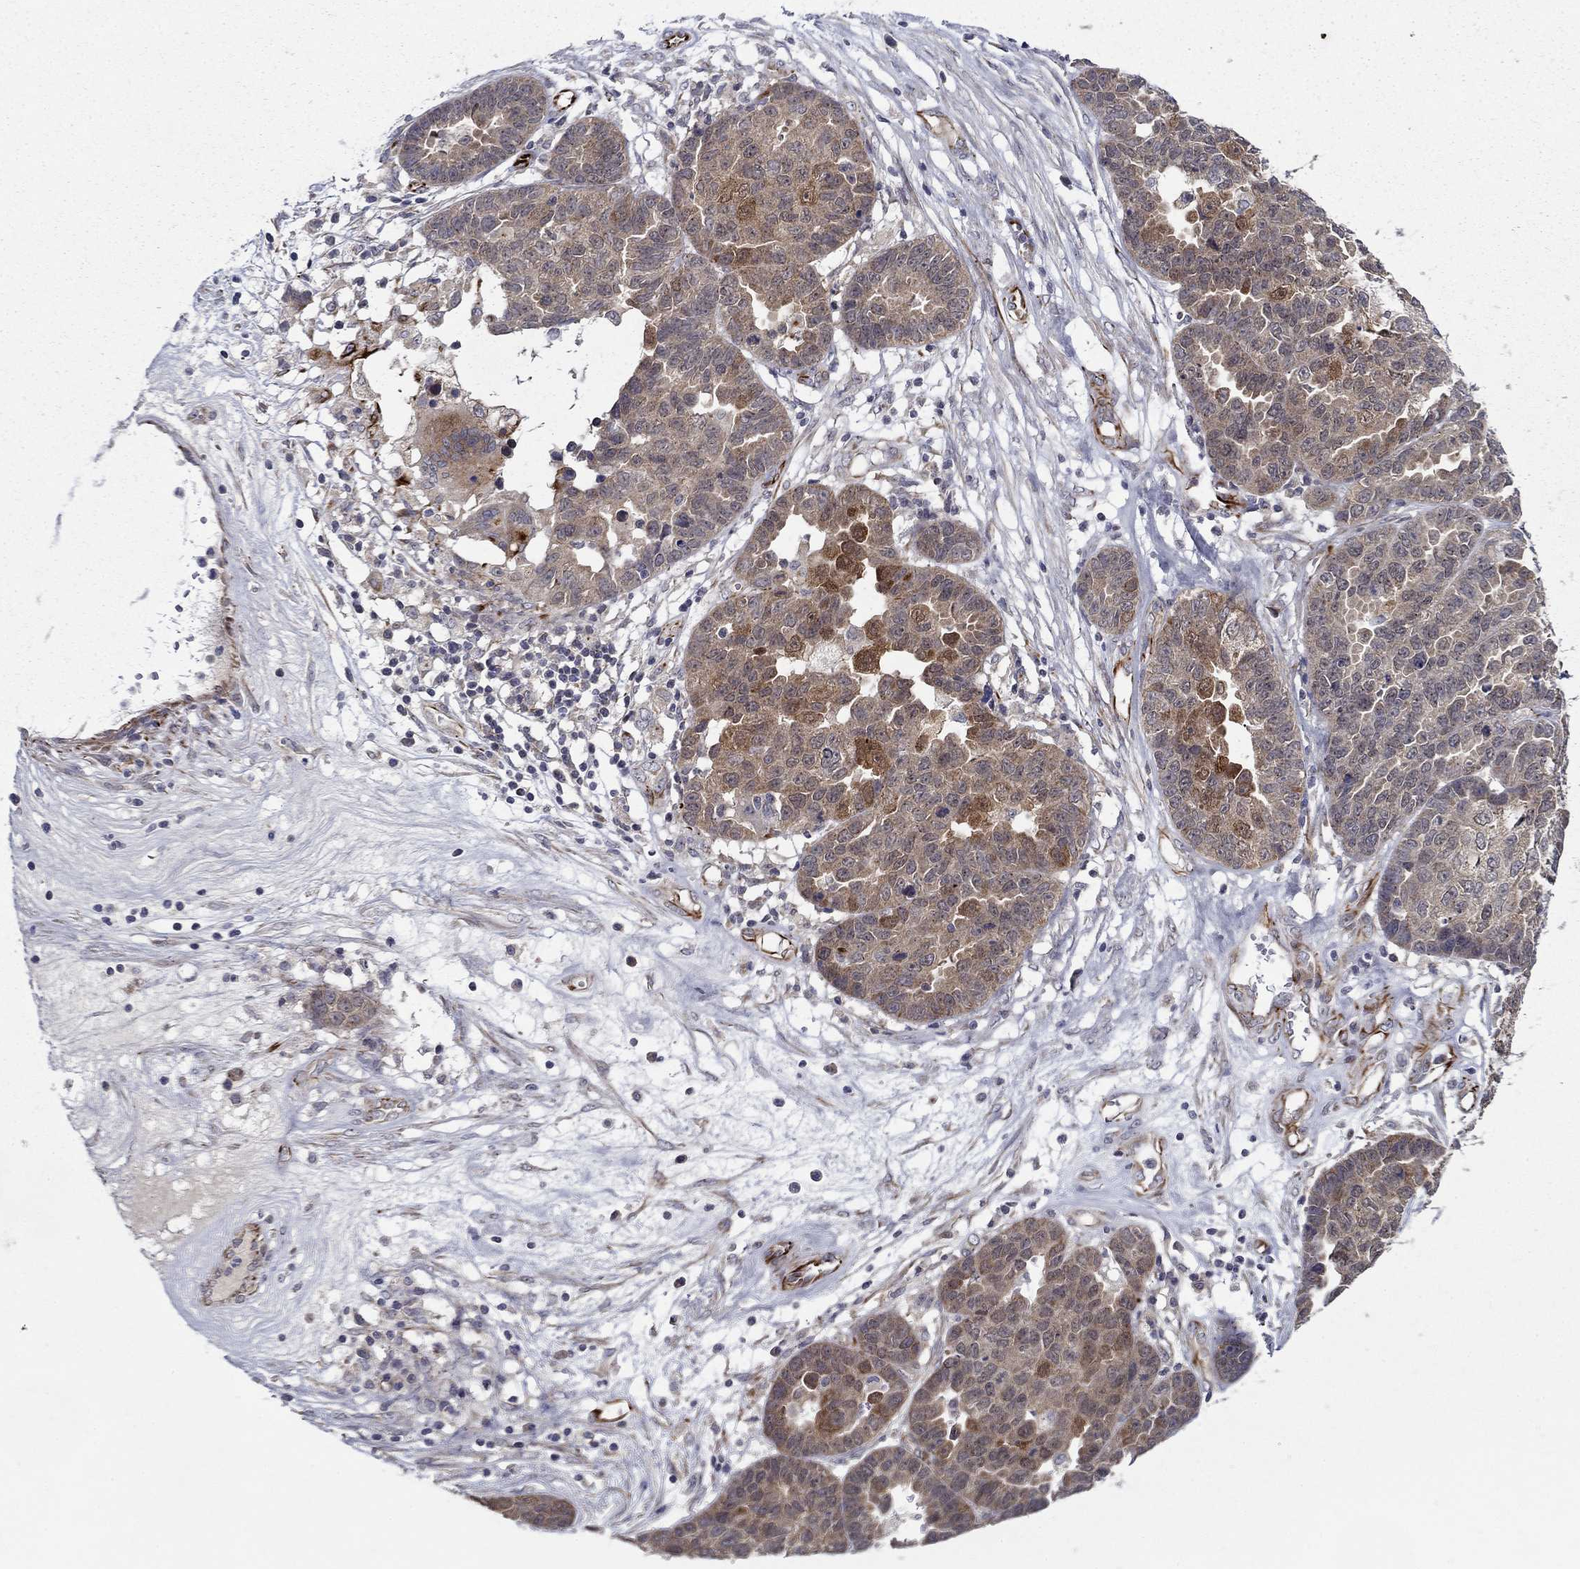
{"staining": {"intensity": "moderate", "quantity": "<25%", "location": "cytoplasmic/membranous"}, "tissue": "ovarian cancer", "cell_type": "Tumor cells", "image_type": "cancer", "snomed": [{"axis": "morphology", "description": "Cystadenocarcinoma, serous, NOS"}, {"axis": "topography", "description": "Ovary"}], "caption": "The immunohistochemical stain highlights moderate cytoplasmic/membranous expression in tumor cells of ovarian serous cystadenocarcinoma tissue. (DAB (3,3'-diaminobenzidine) = brown stain, brightfield microscopy at high magnification).", "gene": "LACTB2", "patient": {"sex": "female", "age": 87}}